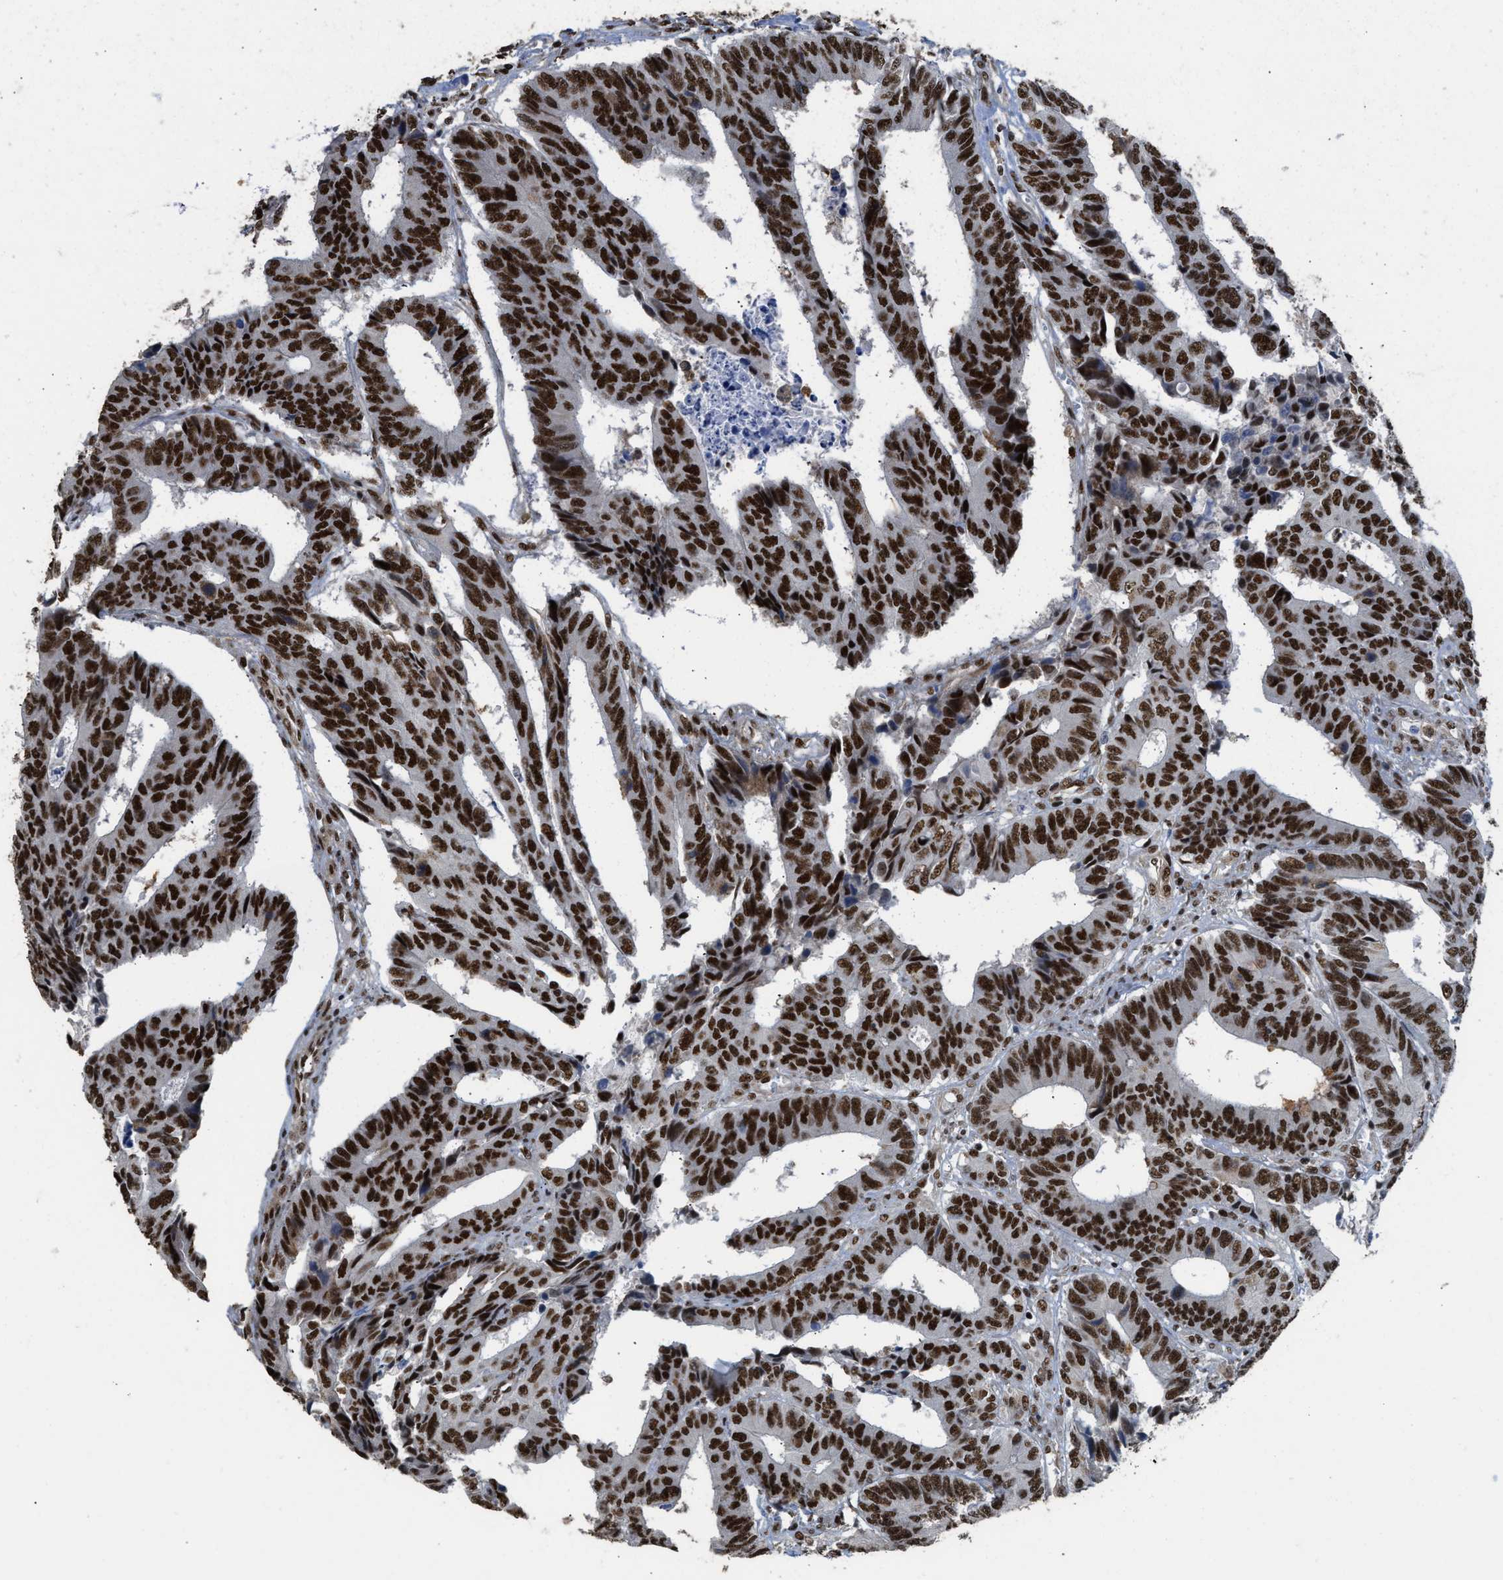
{"staining": {"intensity": "strong", "quantity": ">75%", "location": "nuclear"}, "tissue": "colorectal cancer", "cell_type": "Tumor cells", "image_type": "cancer", "snomed": [{"axis": "morphology", "description": "Adenocarcinoma, NOS"}, {"axis": "topography", "description": "Rectum"}], "caption": "This is an image of immunohistochemistry (IHC) staining of colorectal cancer (adenocarcinoma), which shows strong positivity in the nuclear of tumor cells.", "gene": "SCAF4", "patient": {"sex": "male", "age": 84}}